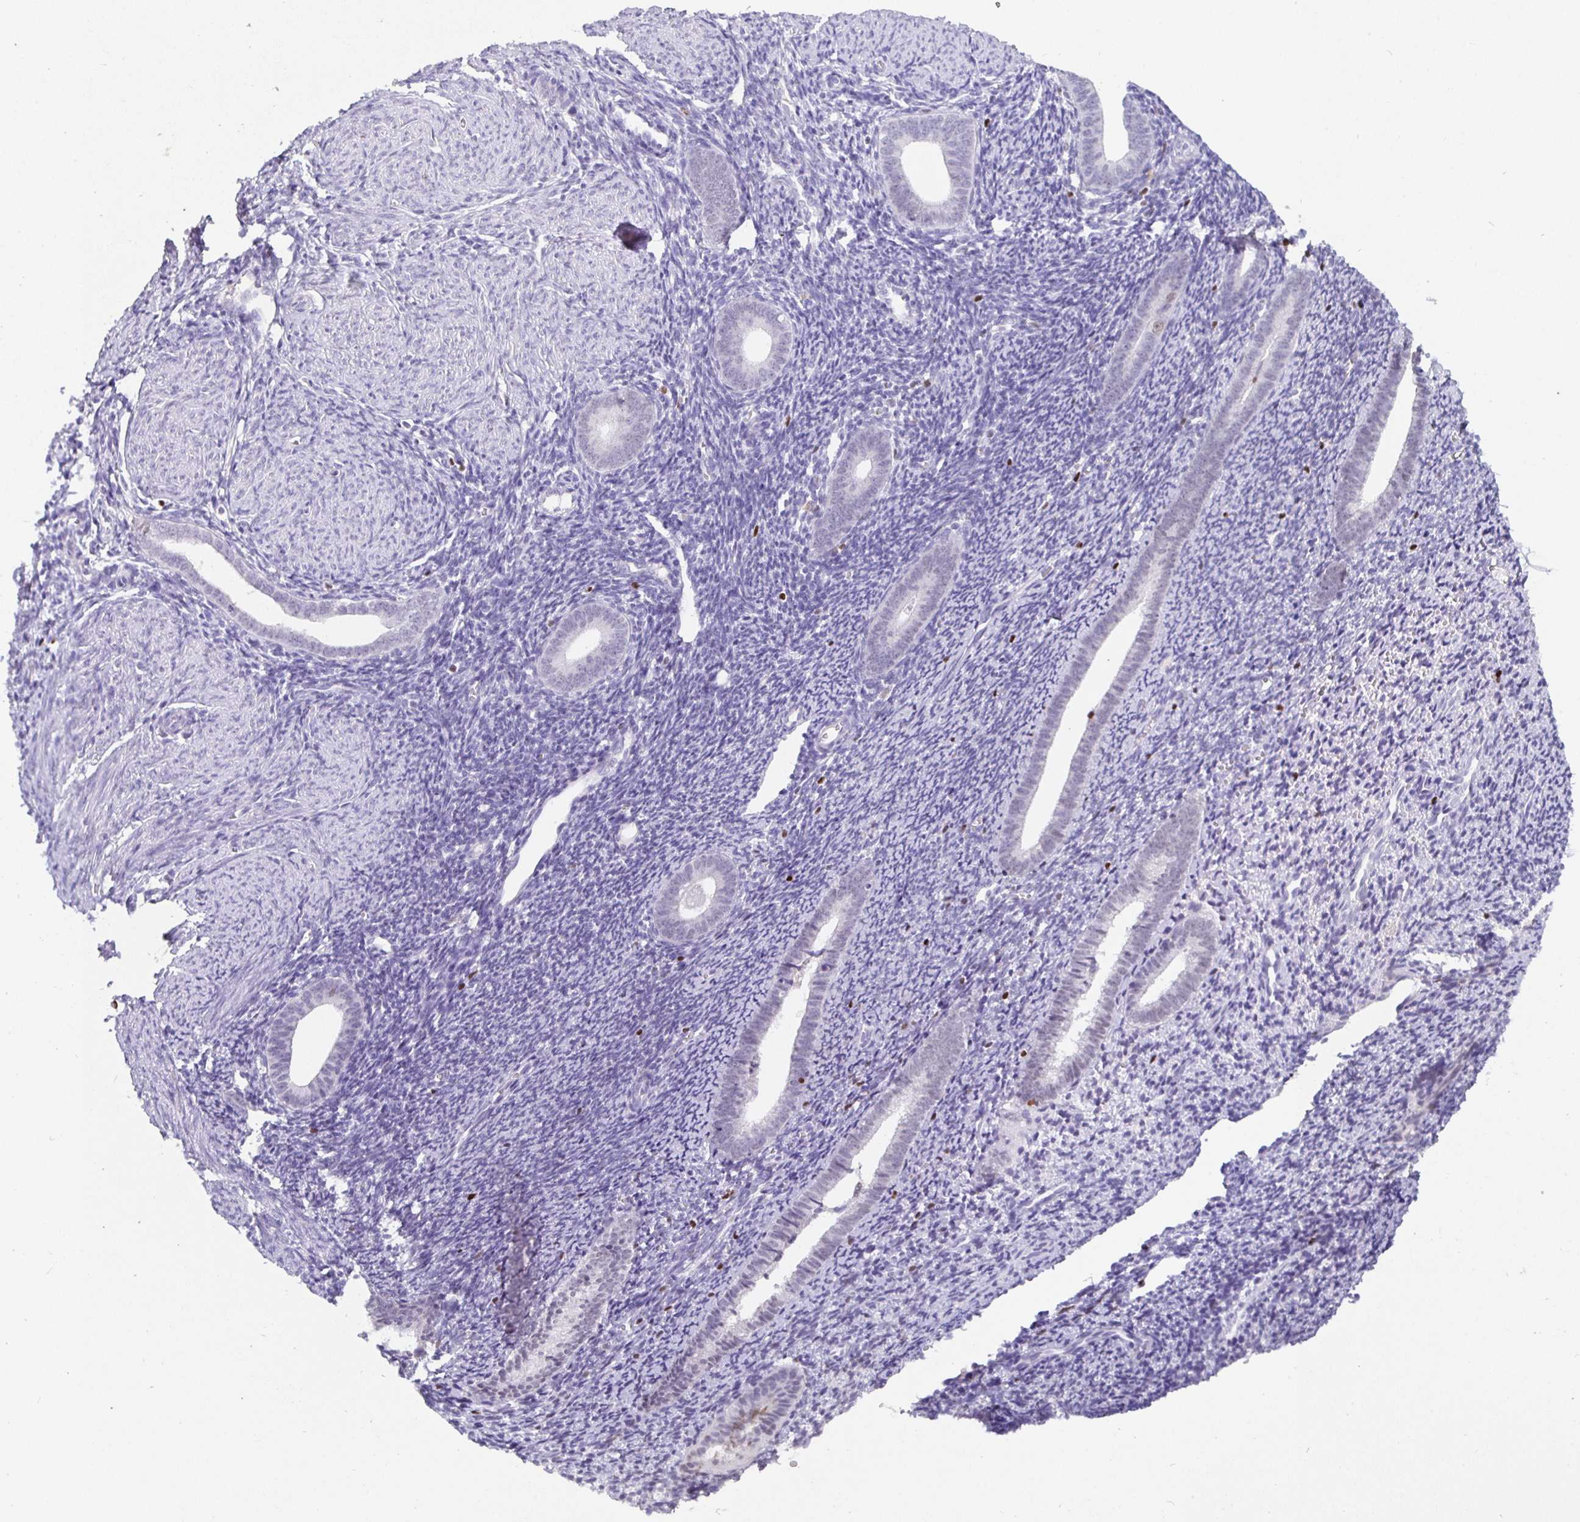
{"staining": {"intensity": "negative", "quantity": "none", "location": "none"}, "tissue": "endometrium", "cell_type": "Cells in endometrial stroma", "image_type": "normal", "snomed": [{"axis": "morphology", "description": "Normal tissue, NOS"}, {"axis": "topography", "description": "Endometrium"}], "caption": "Immunohistochemical staining of benign human endometrium shows no significant staining in cells in endometrial stroma.", "gene": "SATB1", "patient": {"sex": "female", "age": 39}}